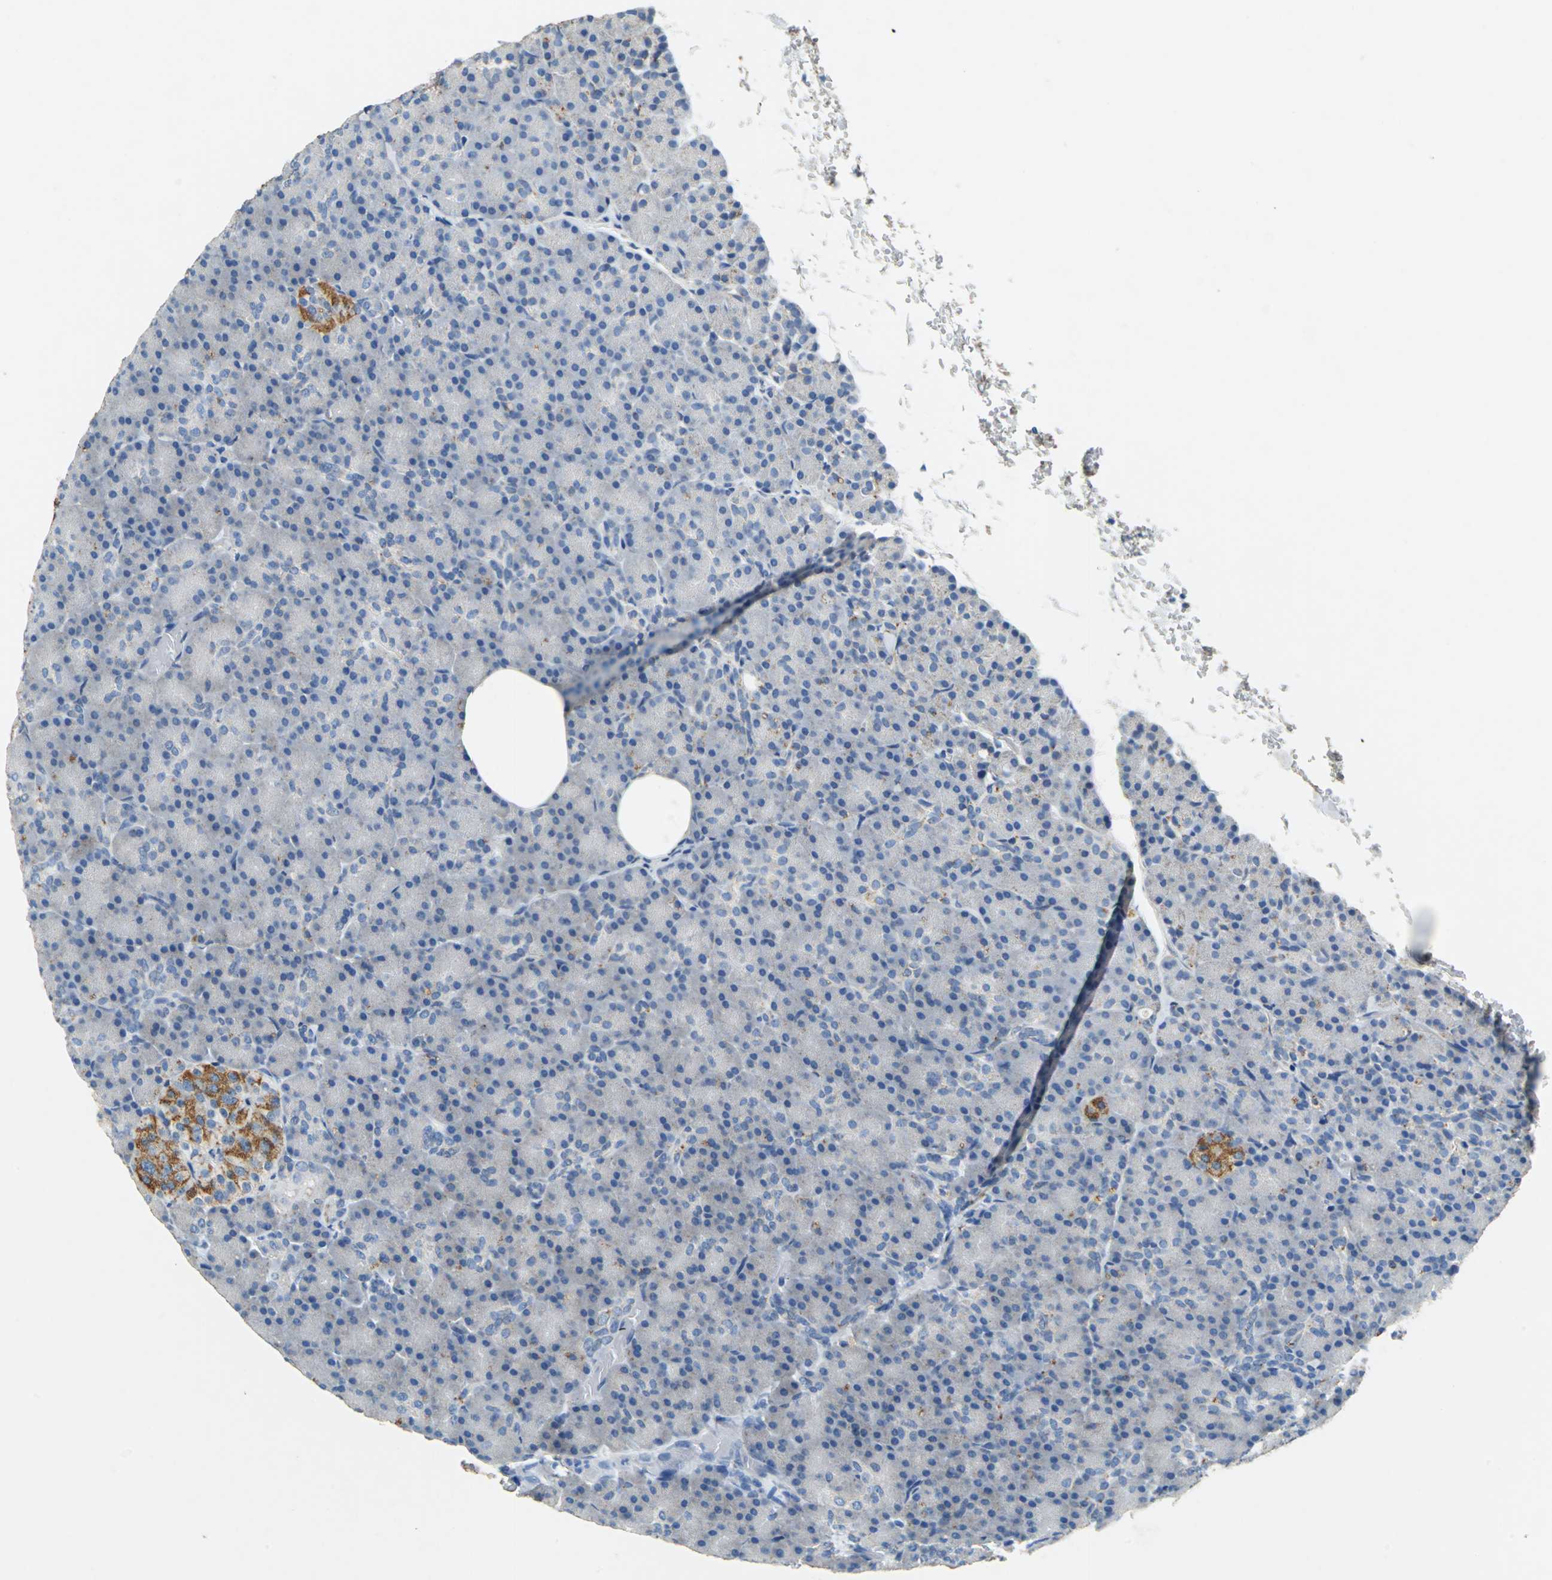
{"staining": {"intensity": "negative", "quantity": "none", "location": "none"}, "tissue": "pancreas", "cell_type": "Exocrine glandular cells", "image_type": "normal", "snomed": [{"axis": "morphology", "description": "Normal tissue, NOS"}, {"axis": "topography", "description": "Pancreas"}], "caption": "Protein analysis of unremarkable pancreas exhibits no significant positivity in exocrine glandular cells.", "gene": "TEX264", "patient": {"sex": "female", "age": 43}}